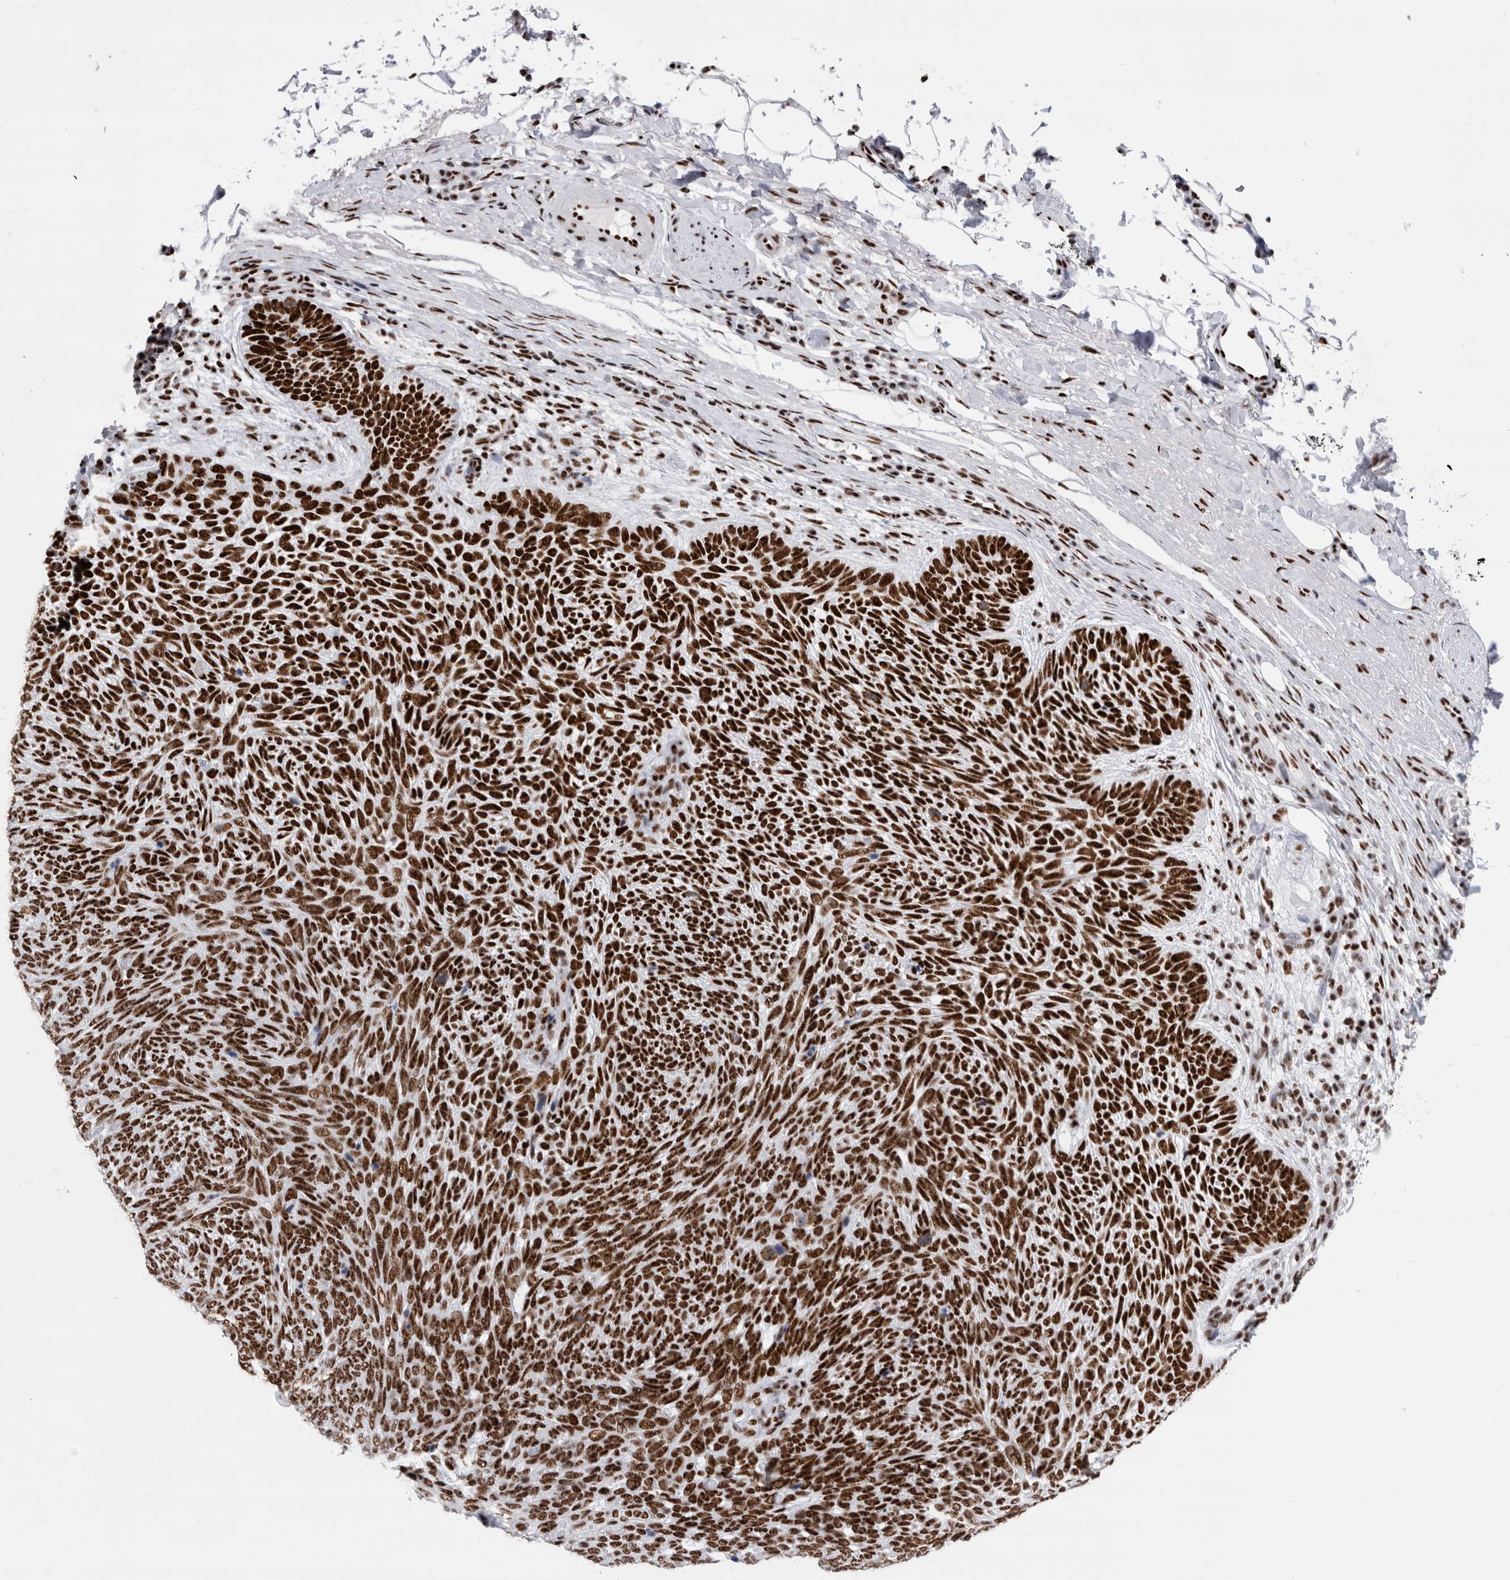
{"staining": {"intensity": "strong", "quantity": ">75%", "location": "nuclear"}, "tissue": "skin cancer", "cell_type": "Tumor cells", "image_type": "cancer", "snomed": [{"axis": "morphology", "description": "Basal cell carcinoma"}, {"axis": "topography", "description": "Skin"}], "caption": "Protein expression analysis of human skin basal cell carcinoma reveals strong nuclear staining in about >75% of tumor cells. The protein is stained brown, and the nuclei are stained in blue (DAB (3,3'-diaminobenzidine) IHC with brightfield microscopy, high magnification).", "gene": "RBM6", "patient": {"sex": "female", "age": 85}}